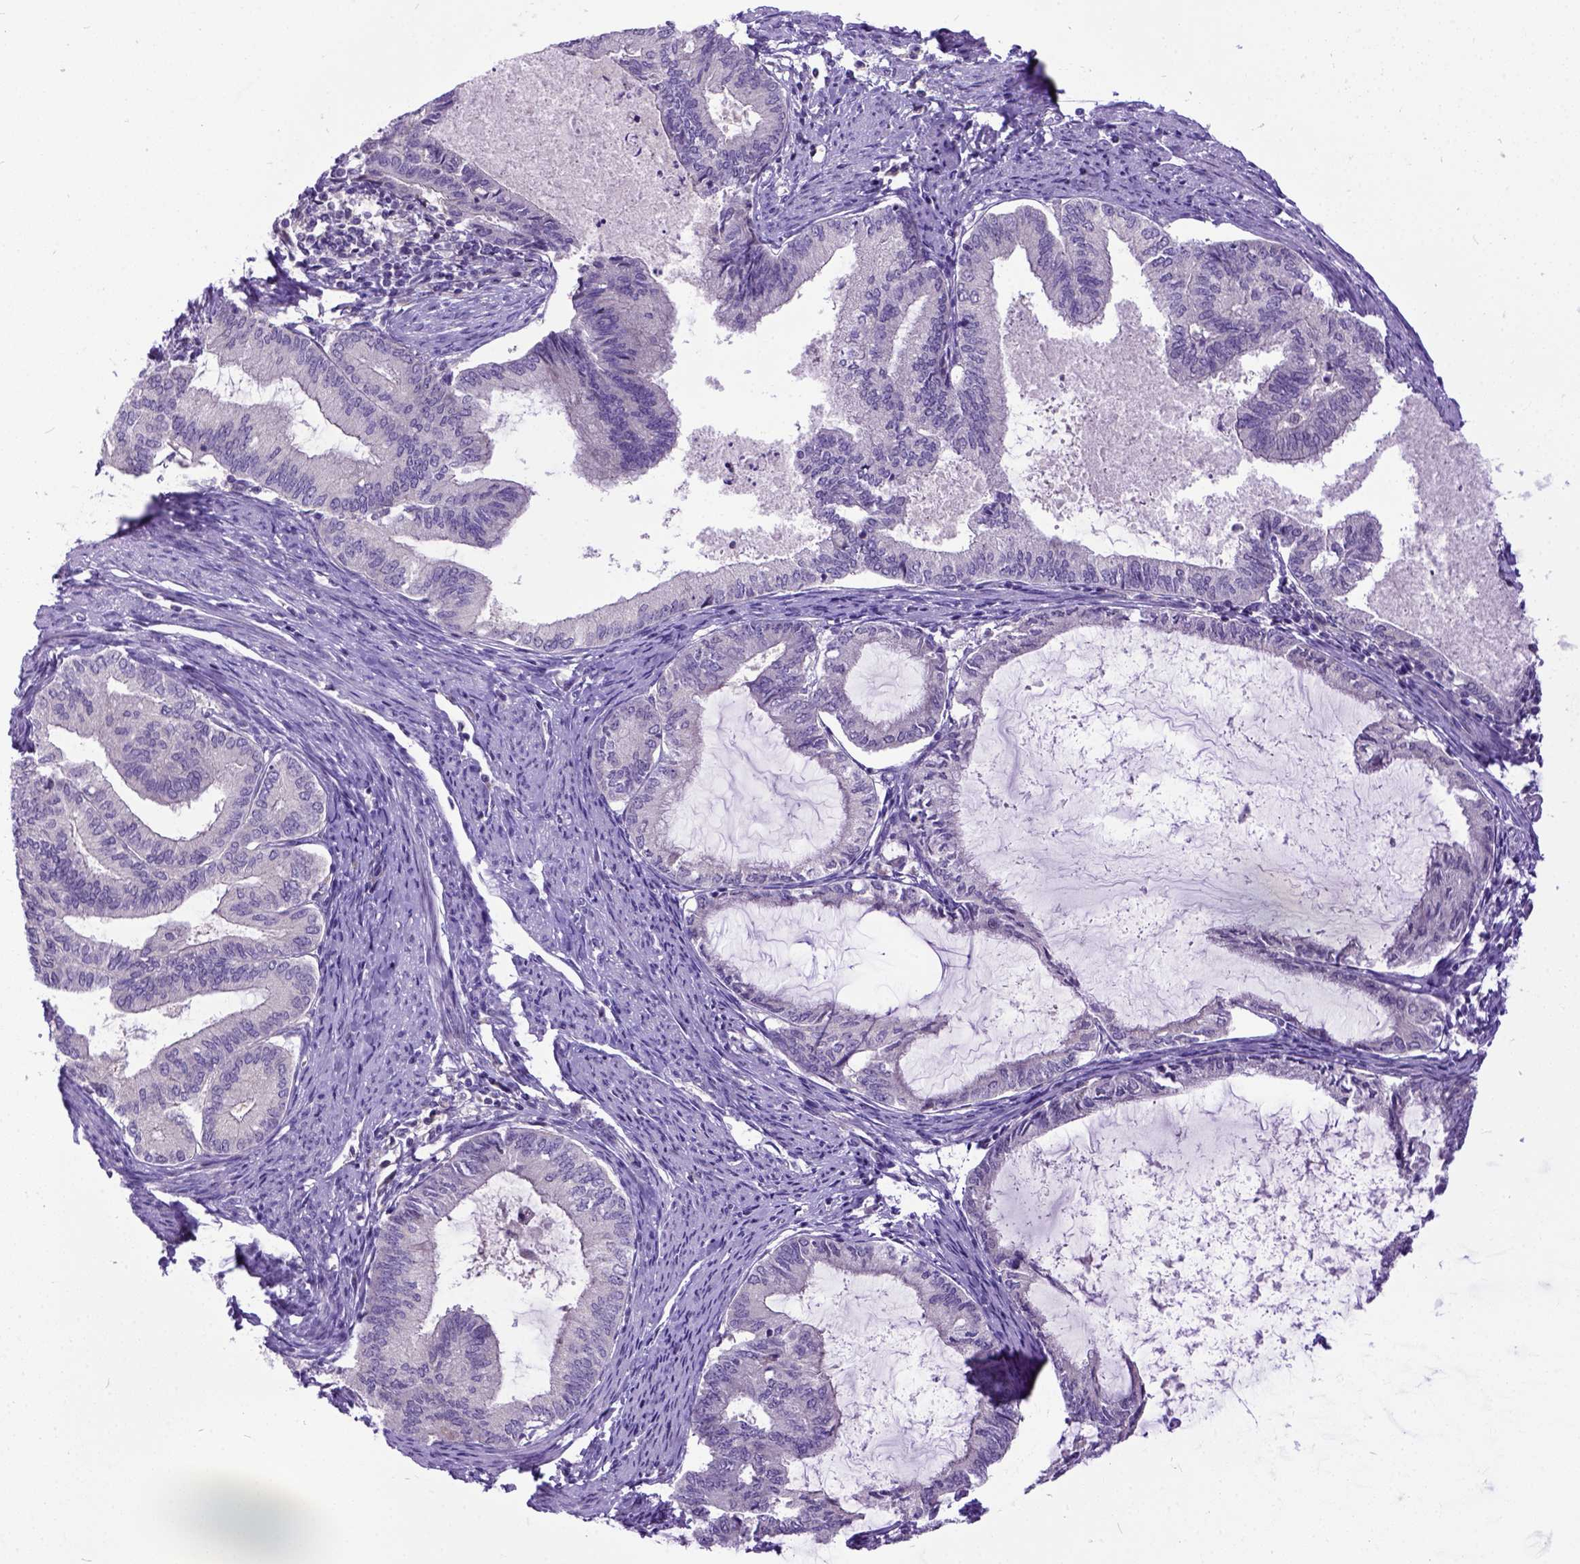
{"staining": {"intensity": "negative", "quantity": "none", "location": "none"}, "tissue": "endometrial cancer", "cell_type": "Tumor cells", "image_type": "cancer", "snomed": [{"axis": "morphology", "description": "Adenocarcinoma, NOS"}, {"axis": "topography", "description": "Endometrium"}], "caption": "A micrograph of endometrial cancer (adenocarcinoma) stained for a protein displays no brown staining in tumor cells.", "gene": "NEK5", "patient": {"sex": "female", "age": 86}}